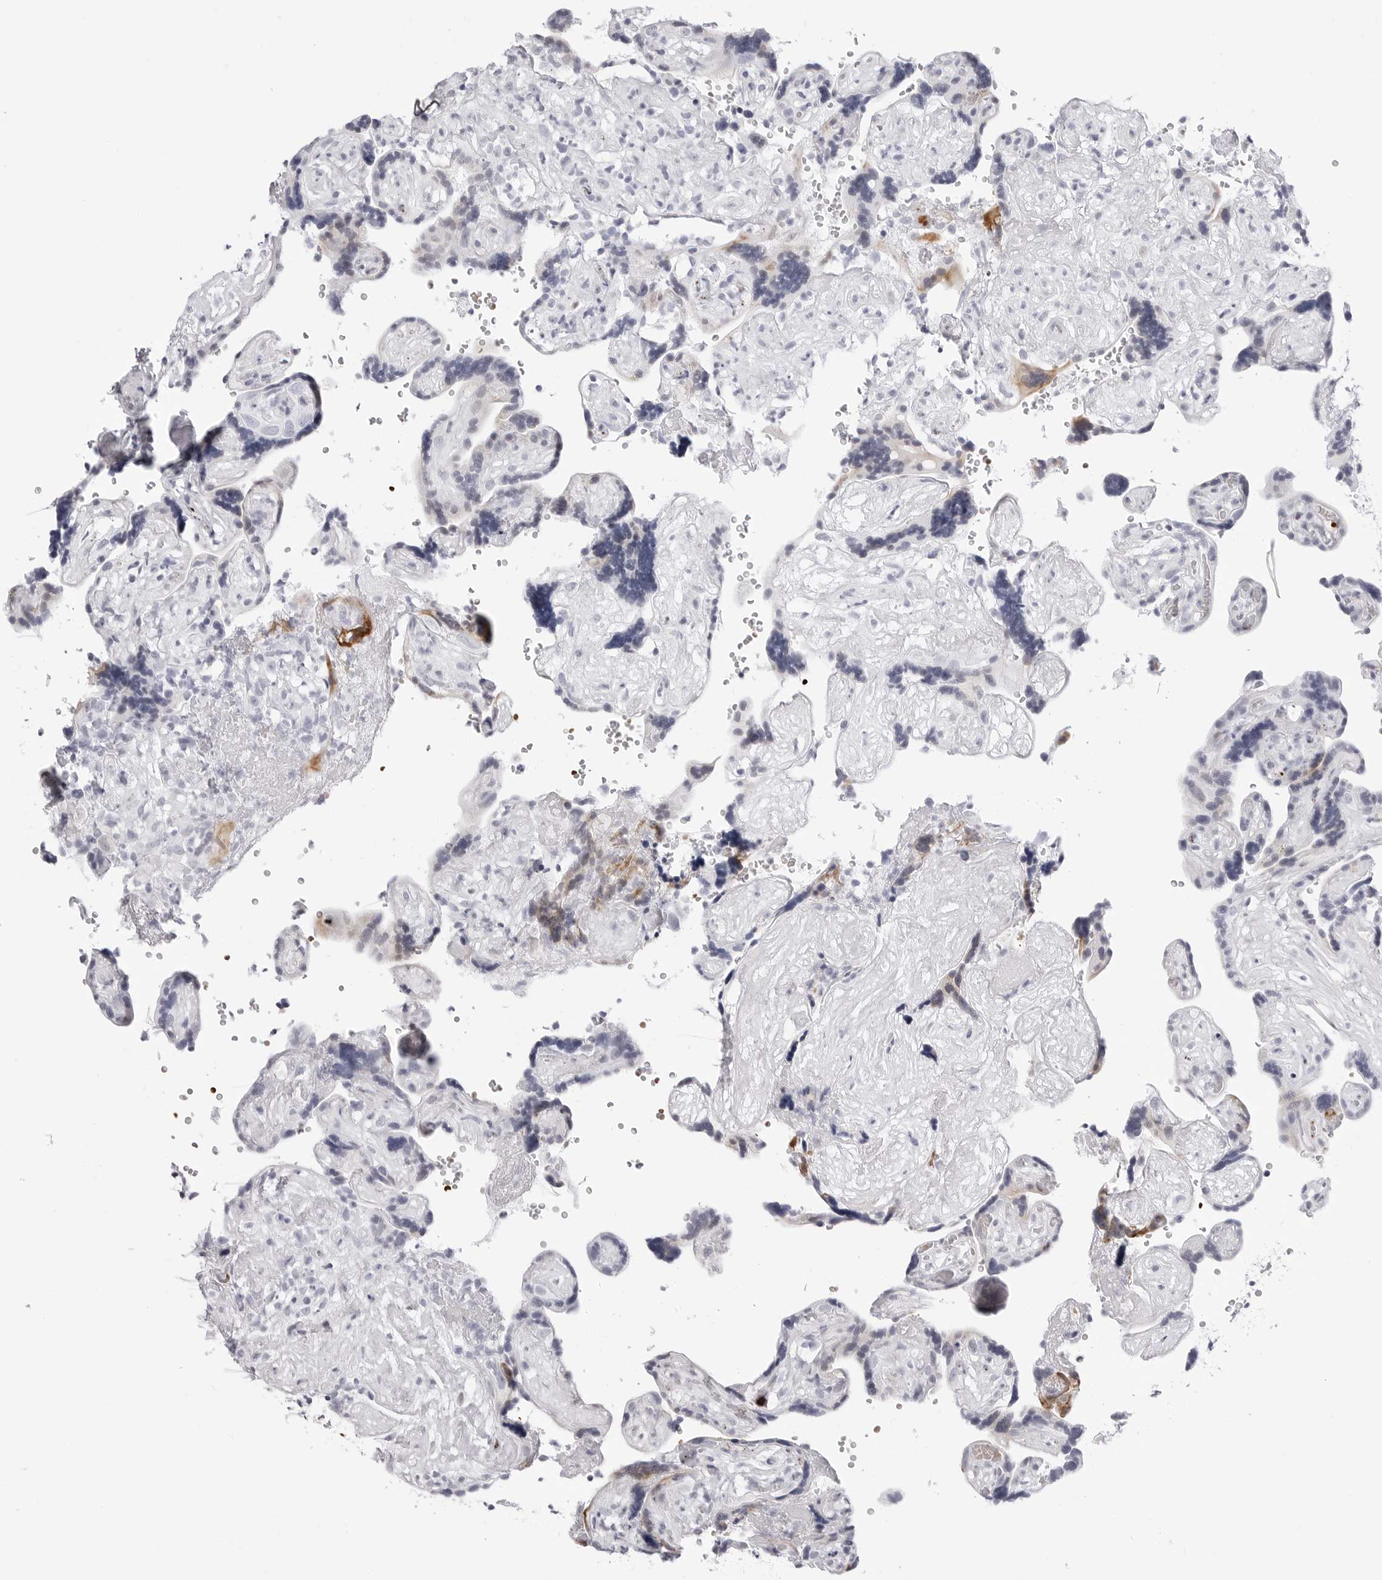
{"staining": {"intensity": "negative", "quantity": "none", "location": "none"}, "tissue": "placenta", "cell_type": "Decidual cells", "image_type": "normal", "snomed": [{"axis": "morphology", "description": "Normal tissue, NOS"}, {"axis": "topography", "description": "Placenta"}], "caption": "Immunohistochemistry (IHC) of benign human placenta displays no staining in decidual cells.", "gene": "TSSK1B", "patient": {"sex": "female", "age": 30}}